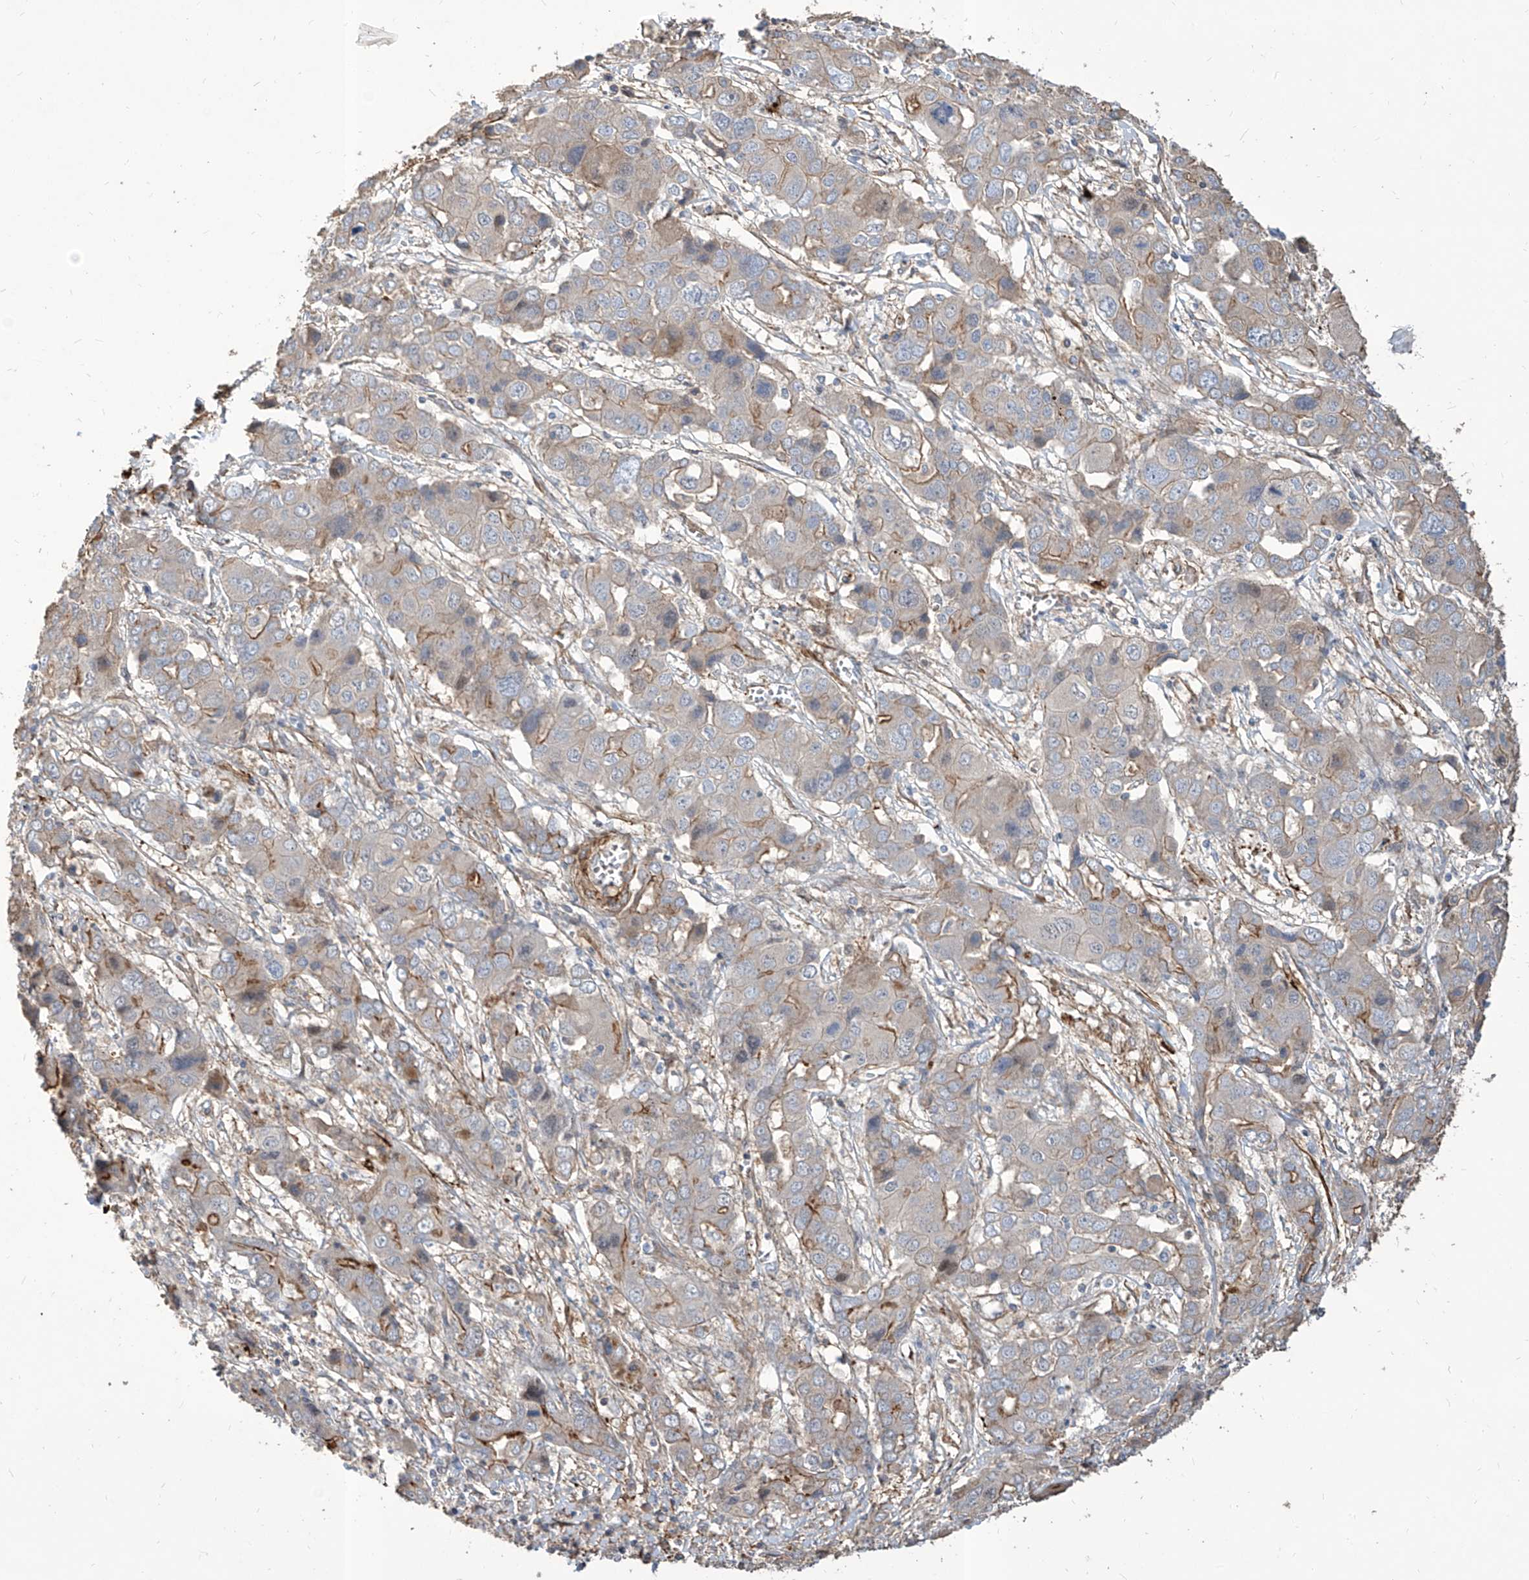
{"staining": {"intensity": "moderate", "quantity": "<25%", "location": "cytoplasmic/membranous"}, "tissue": "liver cancer", "cell_type": "Tumor cells", "image_type": "cancer", "snomed": [{"axis": "morphology", "description": "Cholangiocarcinoma"}, {"axis": "topography", "description": "Liver"}], "caption": "Cholangiocarcinoma (liver) stained for a protein displays moderate cytoplasmic/membranous positivity in tumor cells.", "gene": "FAM83B", "patient": {"sex": "male", "age": 67}}